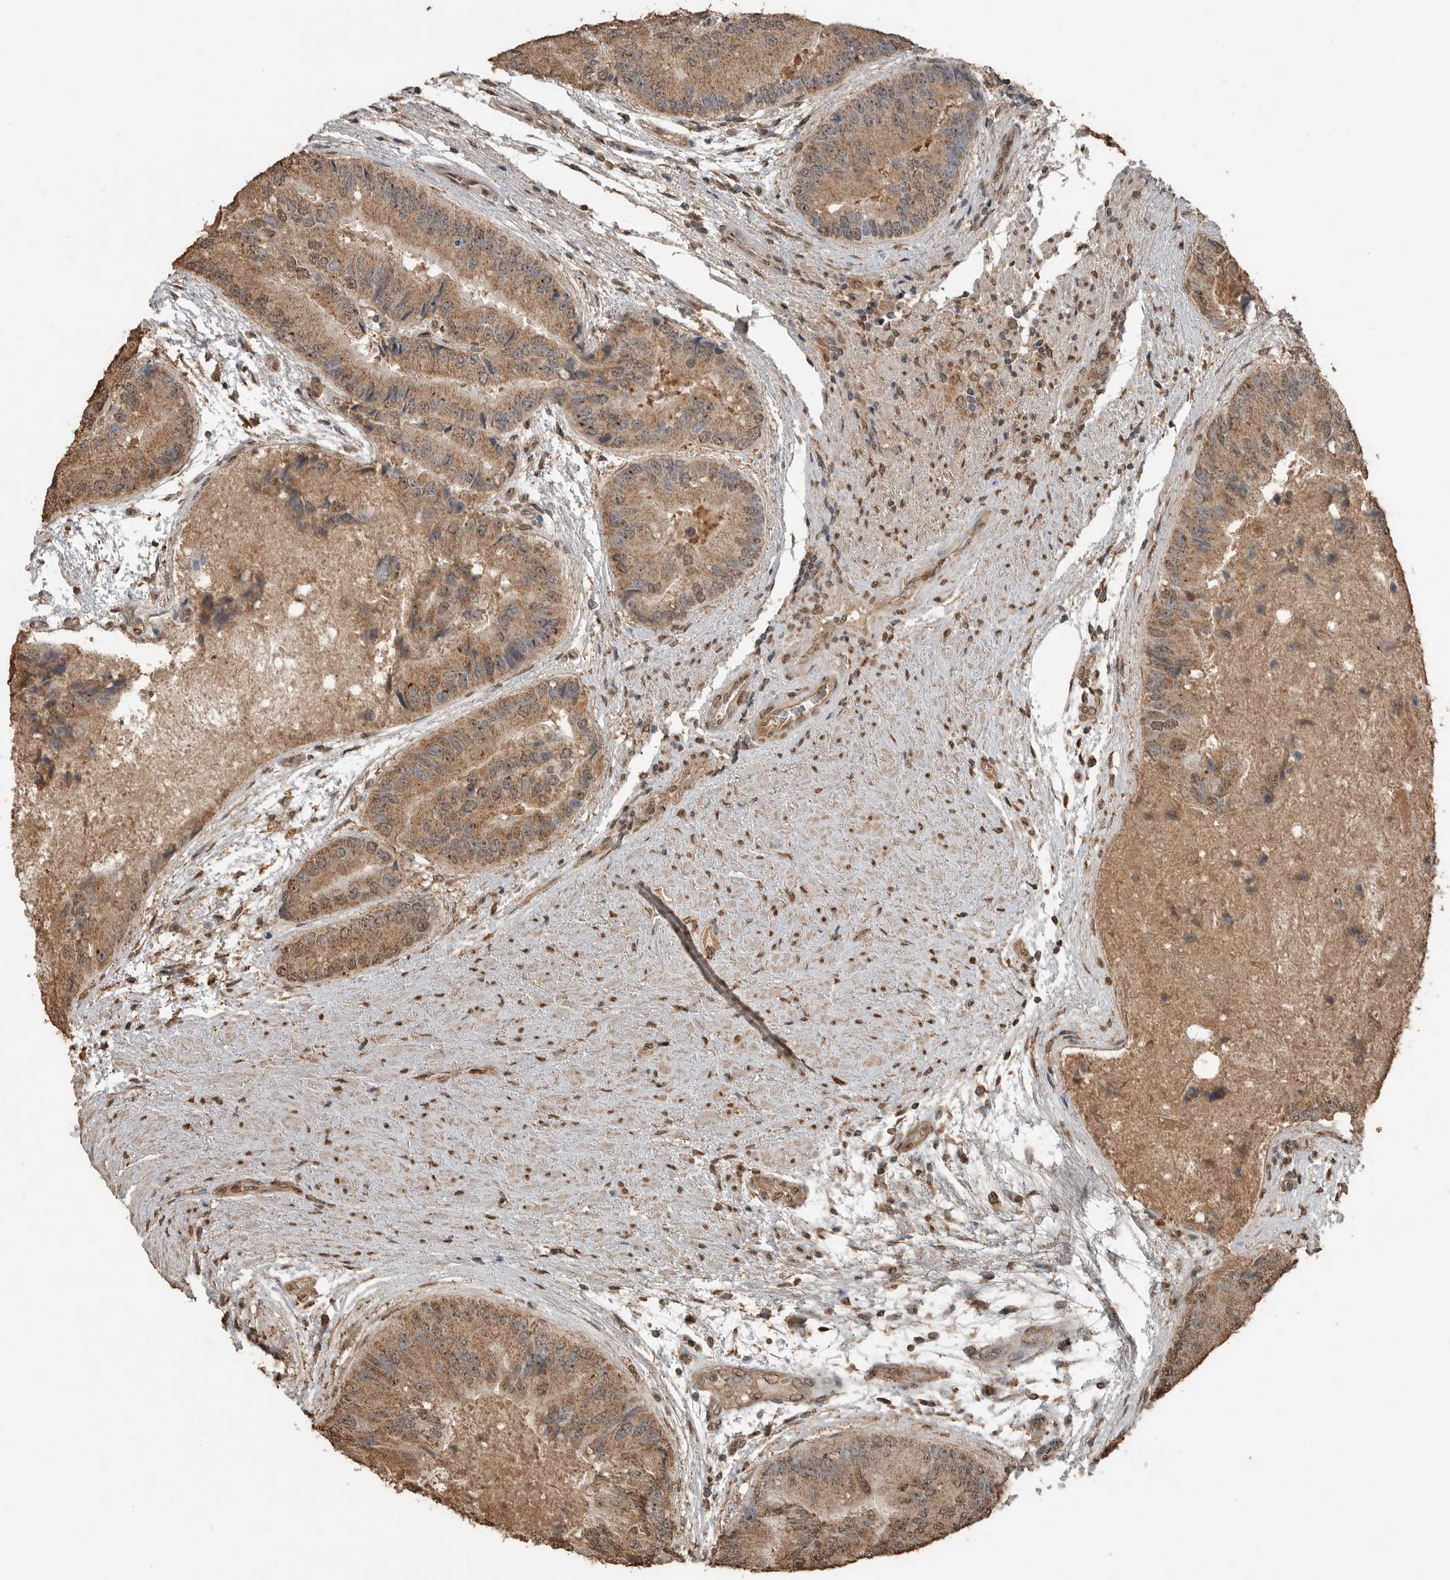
{"staining": {"intensity": "moderate", "quantity": ">75%", "location": "cytoplasmic/membranous,nuclear"}, "tissue": "prostate cancer", "cell_type": "Tumor cells", "image_type": "cancer", "snomed": [{"axis": "morphology", "description": "Adenocarcinoma, High grade"}, {"axis": "topography", "description": "Prostate"}], "caption": "The photomicrograph reveals a brown stain indicating the presence of a protein in the cytoplasmic/membranous and nuclear of tumor cells in adenocarcinoma (high-grade) (prostate). The staining is performed using DAB brown chromogen to label protein expression. The nuclei are counter-stained blue using hematoxylin.", "gene": "BLZF1", "patient": {"sex": "male", "age": 70}}